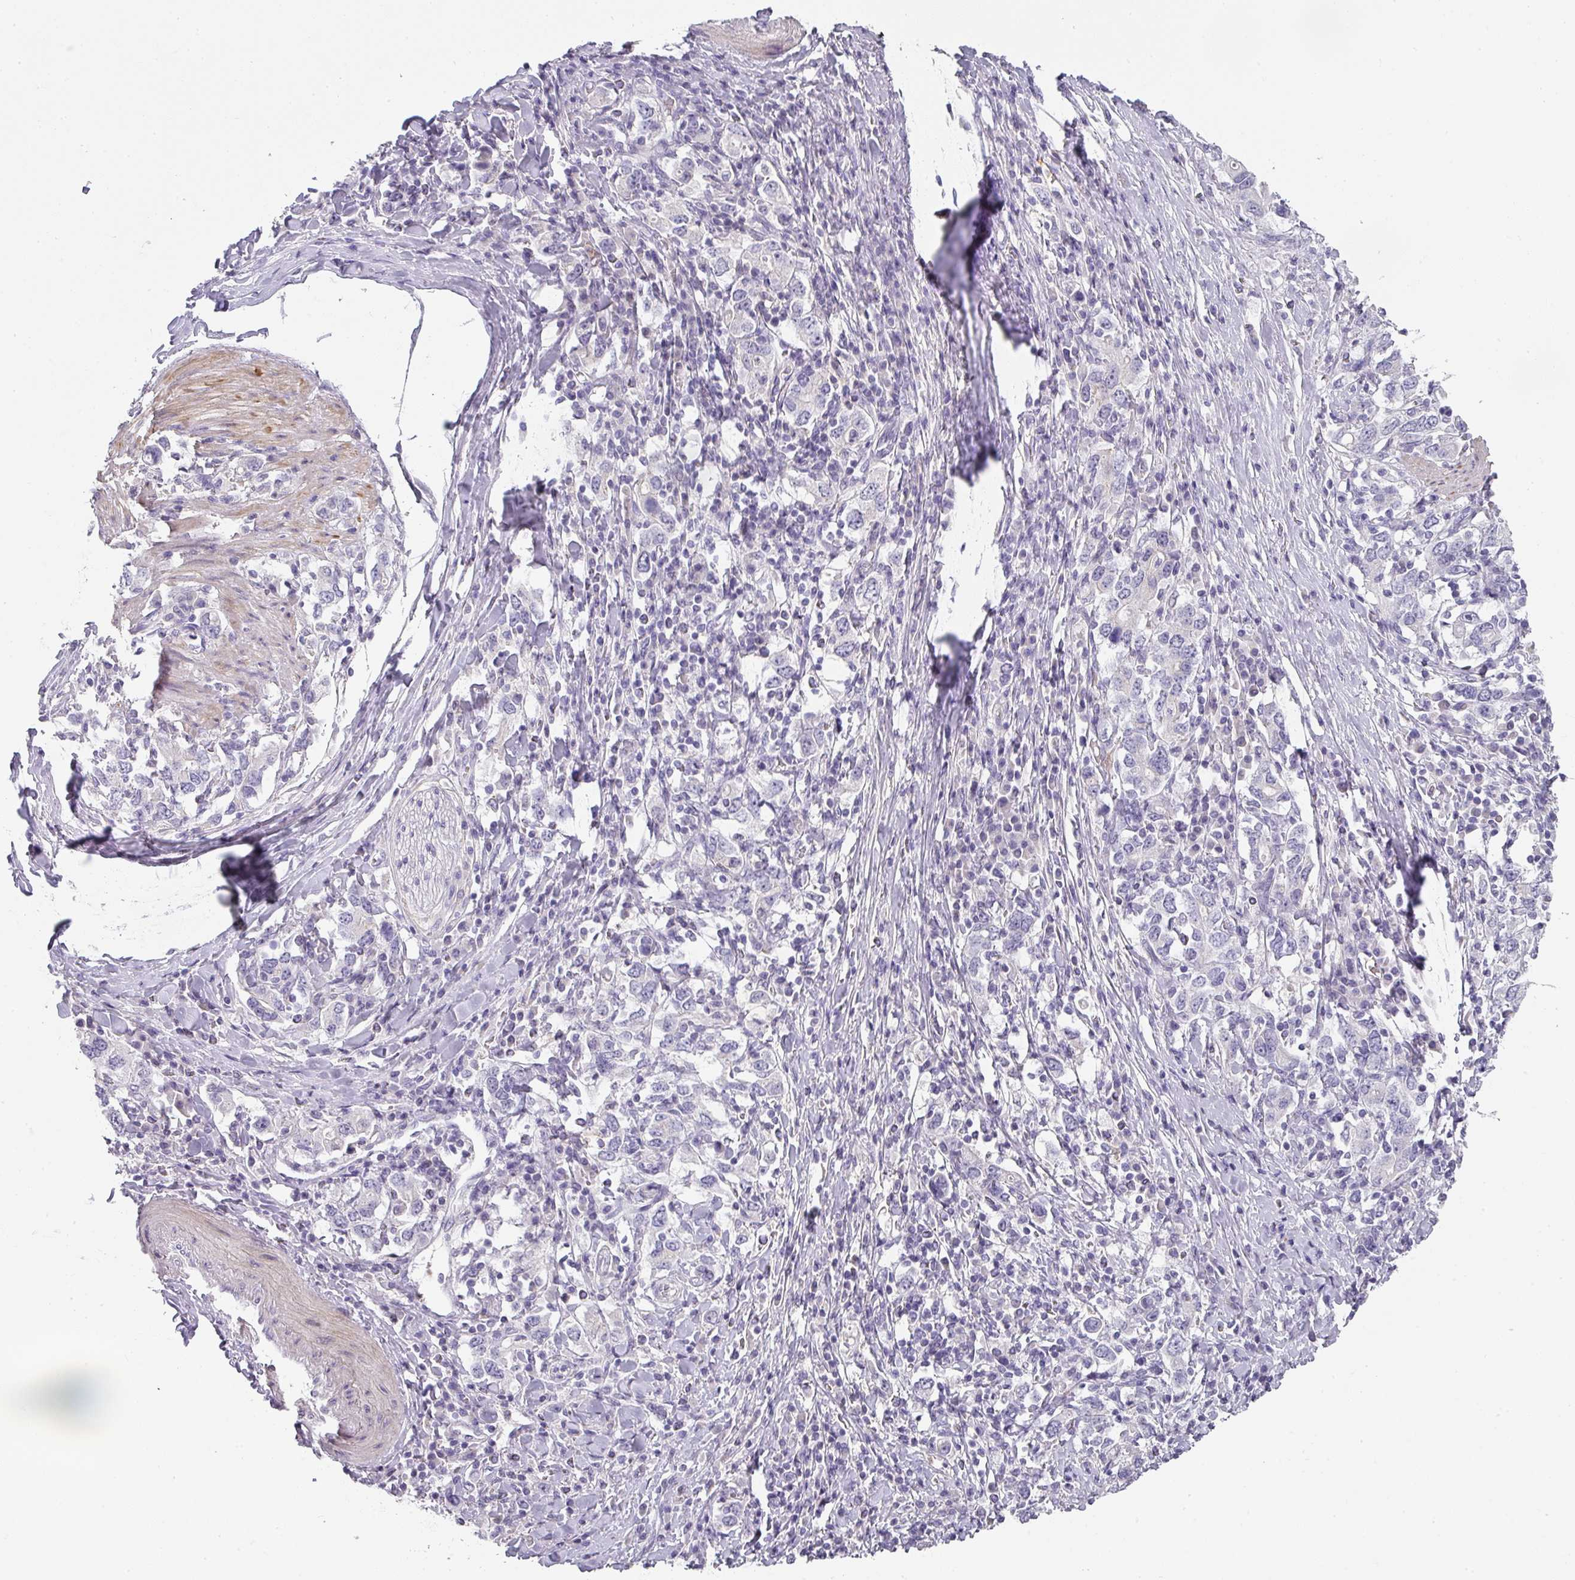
{"staining": {"intensity": "negative", "quantity": "none", "location": "none"}, "tissue": "stomach cancer", "cell_type": "Tumor cells", "image_type": "cancer", "snomed": [{"axis": "morphology", "description": "Adenocarcinoma, NOS"}, {"axis": "topography", "description": "Stomach, upper"}, {"axis": "topography", "description": "Stomach"}], "caption": "Immunohistochemistry (IHC) image of neoplastic tissue: human stomach cancer (adenocarcinoma) stained with DAB demonstrates no significant protein expression in tumor cells.", "gene": "BTLA", "patient": {"sex": "male", "age": 62}}